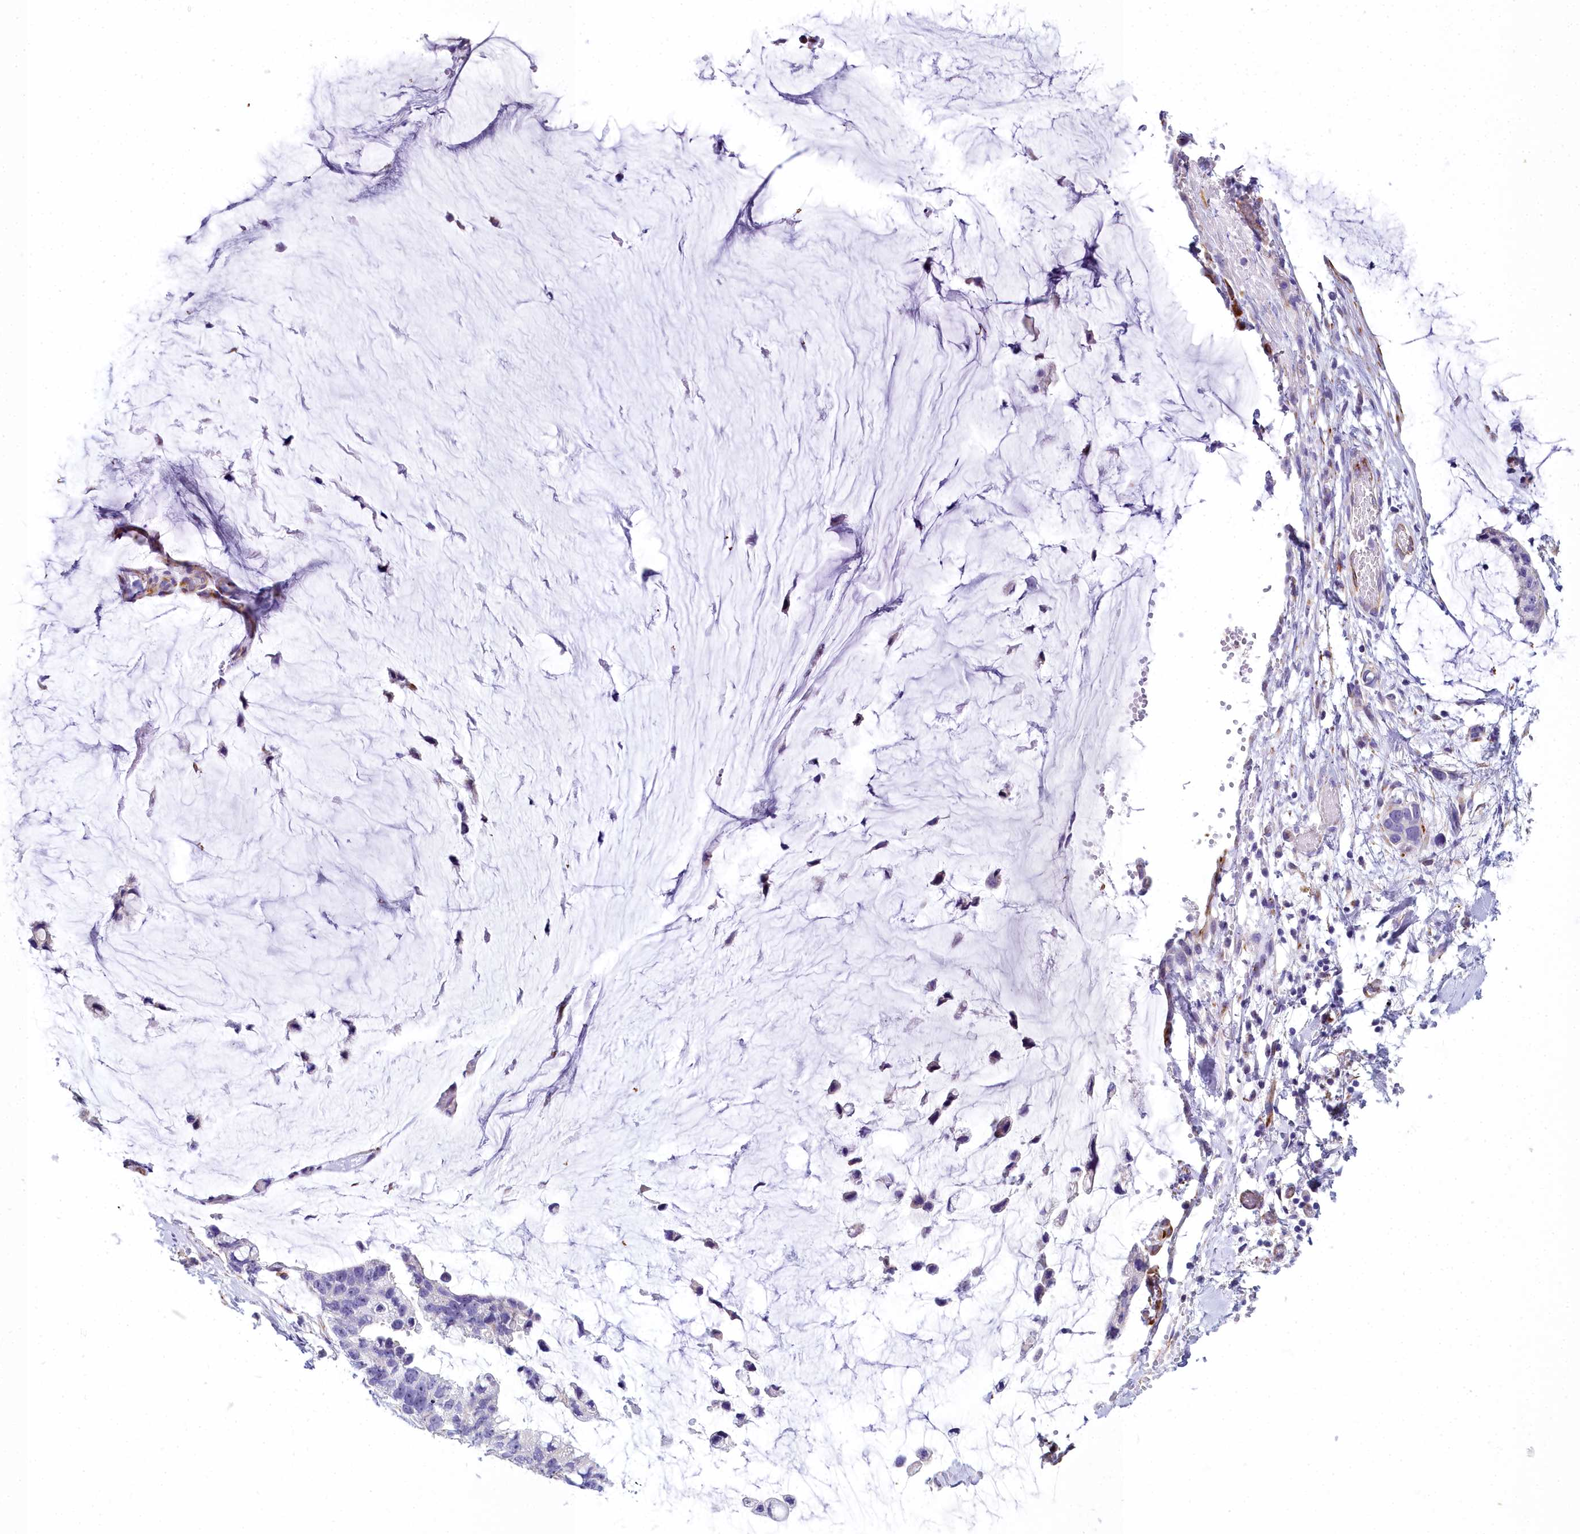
{"staining": {"intensity": "negative", "quantity": "none", "location": "none"}, "tissue": "ovarian cancer", "cell_type": "Tumor cells", "image_type": "cancer", "snomed": [{"axis": "morphology", "description": "Cystadenocarcinoma, mucinous, NOS"}, {"axis": "topography", "description": "Ovary"}], "caption": "An IHC micrograph of ovarian mucinous cystadenocarcinoma is shown. There is no staining in tumor cells of ovarian mucinous cystadenocarcinoma.", "gene": "TIMM22", "patient": {"sex": "female", "age": 39}}